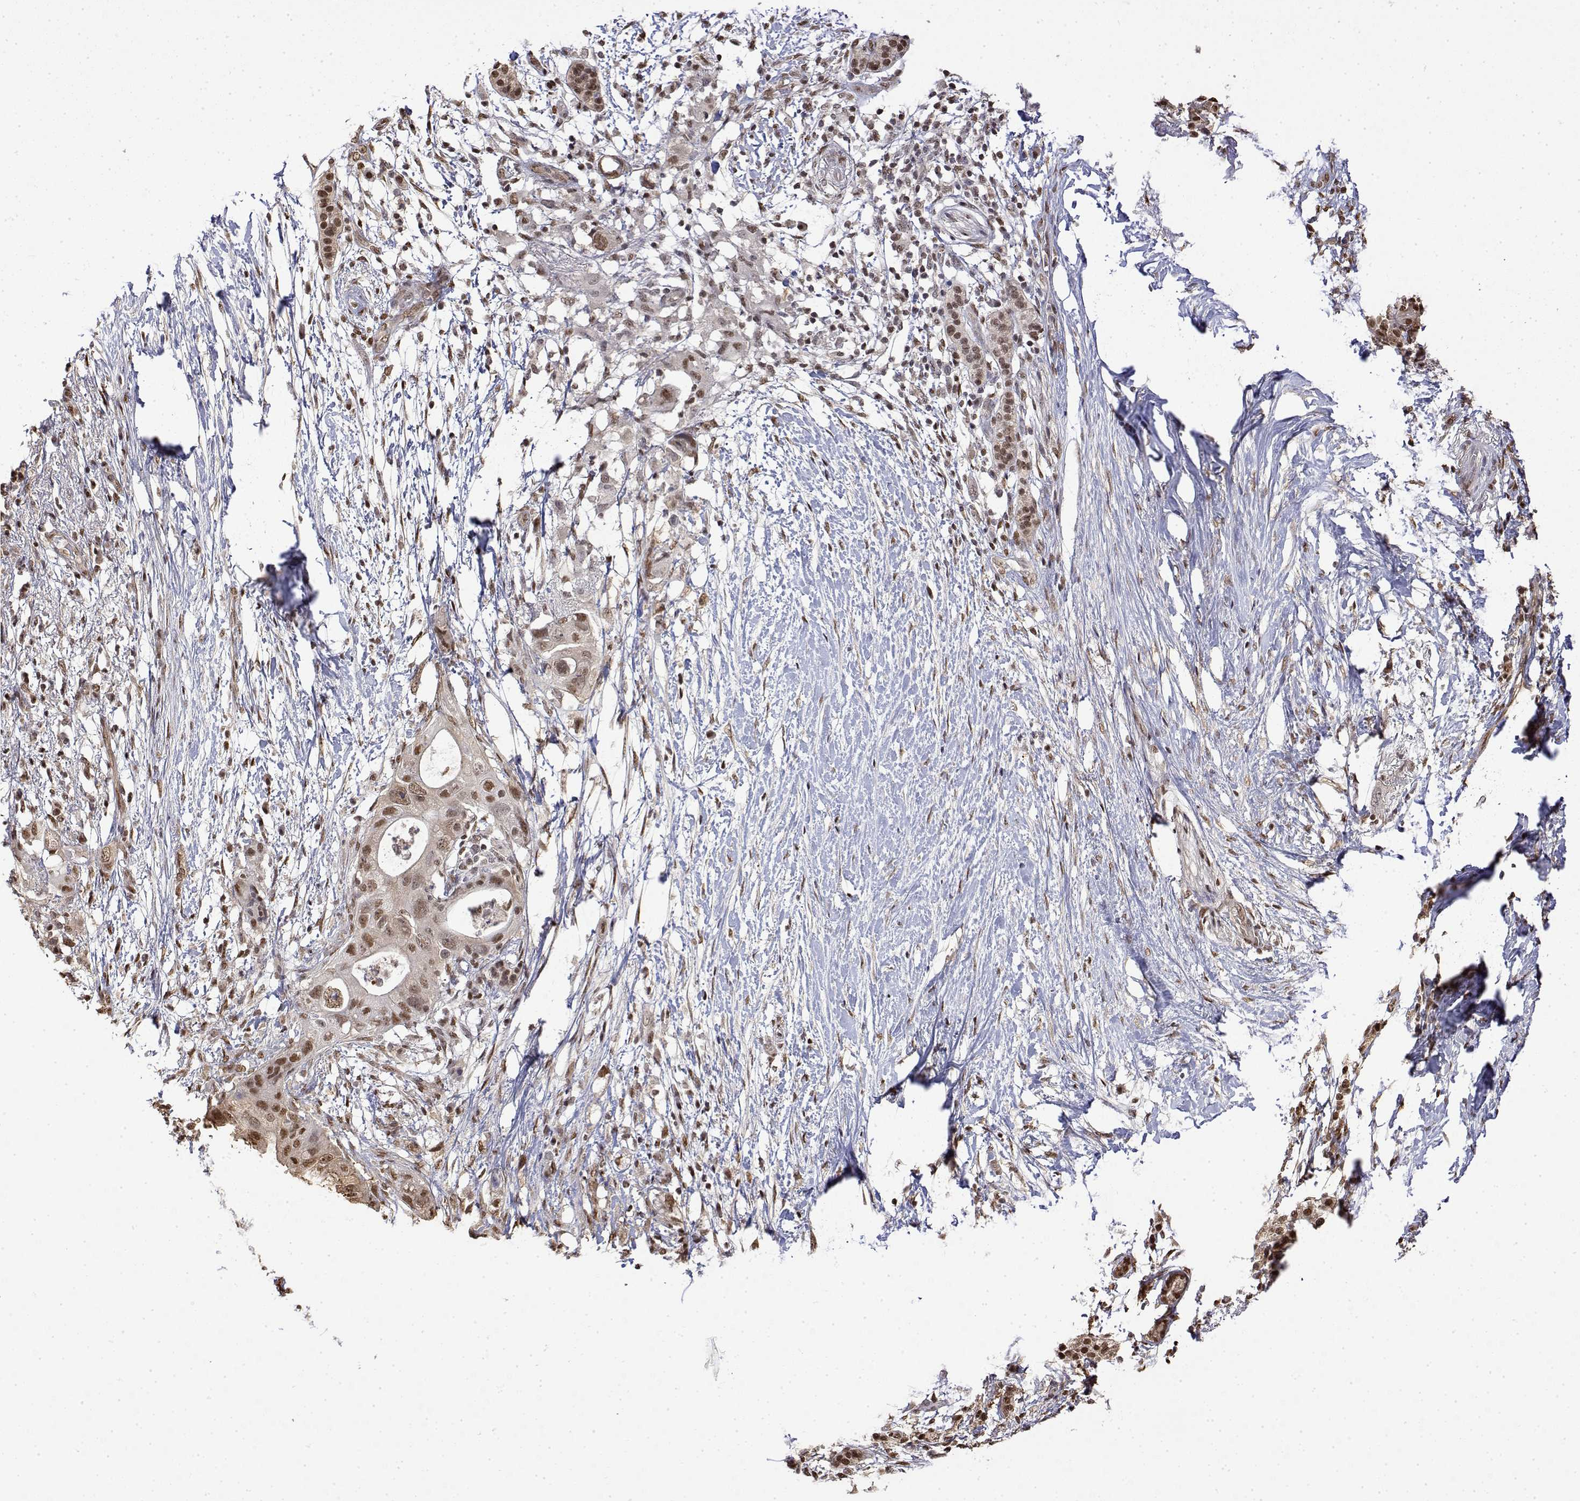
{"staining": {"intensity": "moderate", "quantity": ">75%", "location": "nuclear"}, "tissue": "pancreatic cancer", "cell_type": "Tumor cells", "image_type": "cancer", "snomed": [{"axis": "morphology", "description": "Adenocarcinoma, NOS"}, {"axis": "topography", "description": "Pancreas"}], "caption": "Pancreatic adenocarcinoma stained with DAB (3,3'-diaminobenzidine) IHC demonstrates medium levels of moderate nuclear staining in about >75% of tumor cells. The staining is performed using DAB (3,3'-diaminobenzidine) brown chromogen to label protein expression. The nuclei are counter-stained blue using hematoxylin.", "gene": "TPI1", "patient": {"sex": "female", "age": 72}}